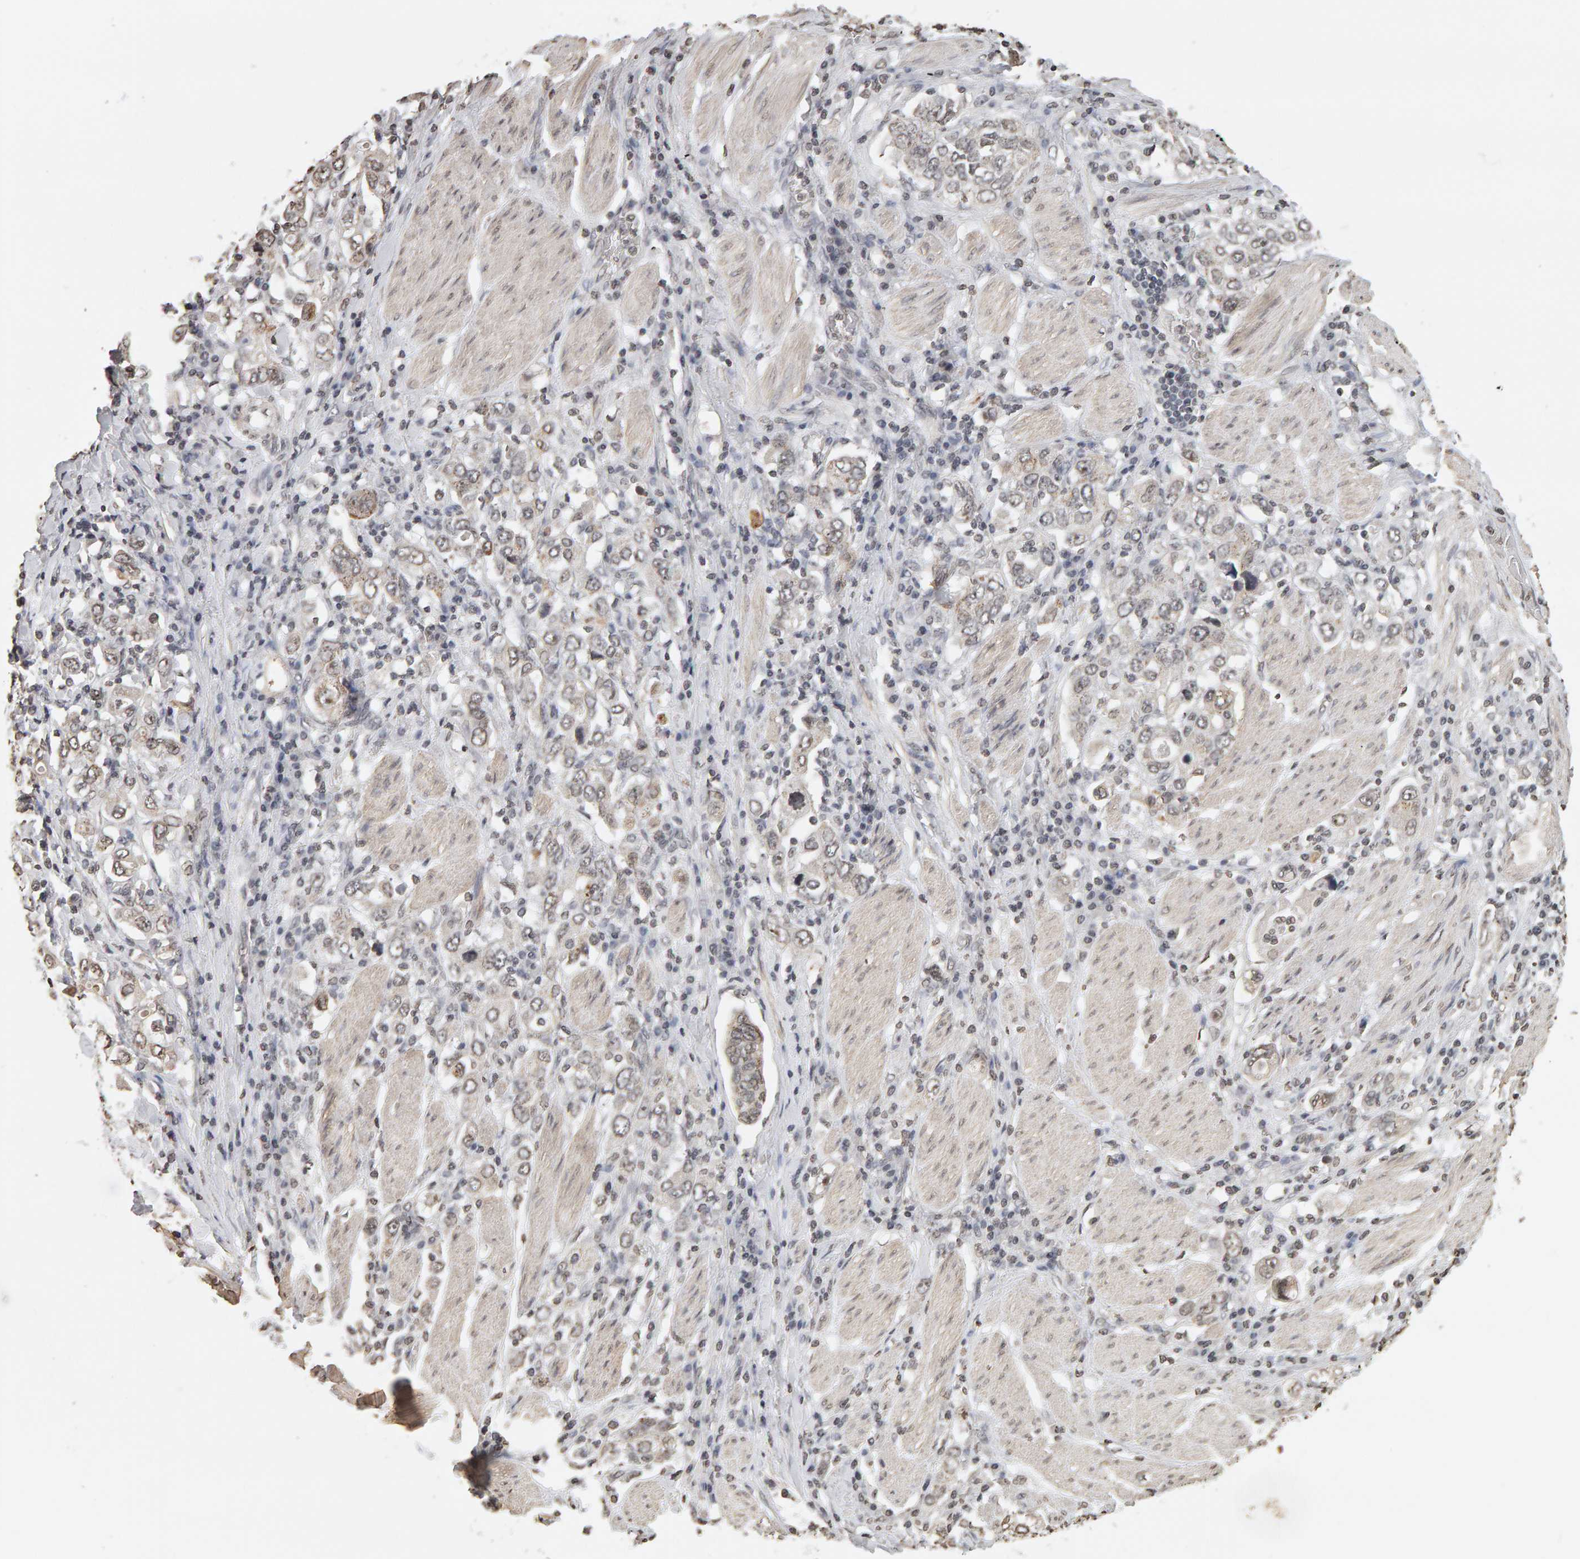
{"staining": {"intensity": "weak", "quantity": ">75%", "location": "nuclear"}, "tissue": "stomach cancer", "cell_type": "Tumor cells", "image_type": "cancer", "snomed": [{"axis": "morphology", "description": "Adenocarcinoma, NOS"}, {"axis": "topography", "description": "Stomach, upper"}], "caption": "Approximately >75% of tumor cells in adenocarcinoma (stomach) show weak nuclear protein staining as visualized by brown immunohistochemical staining.", "gene": "AFF4", "patient": {"sex": "male", "age": 62}}